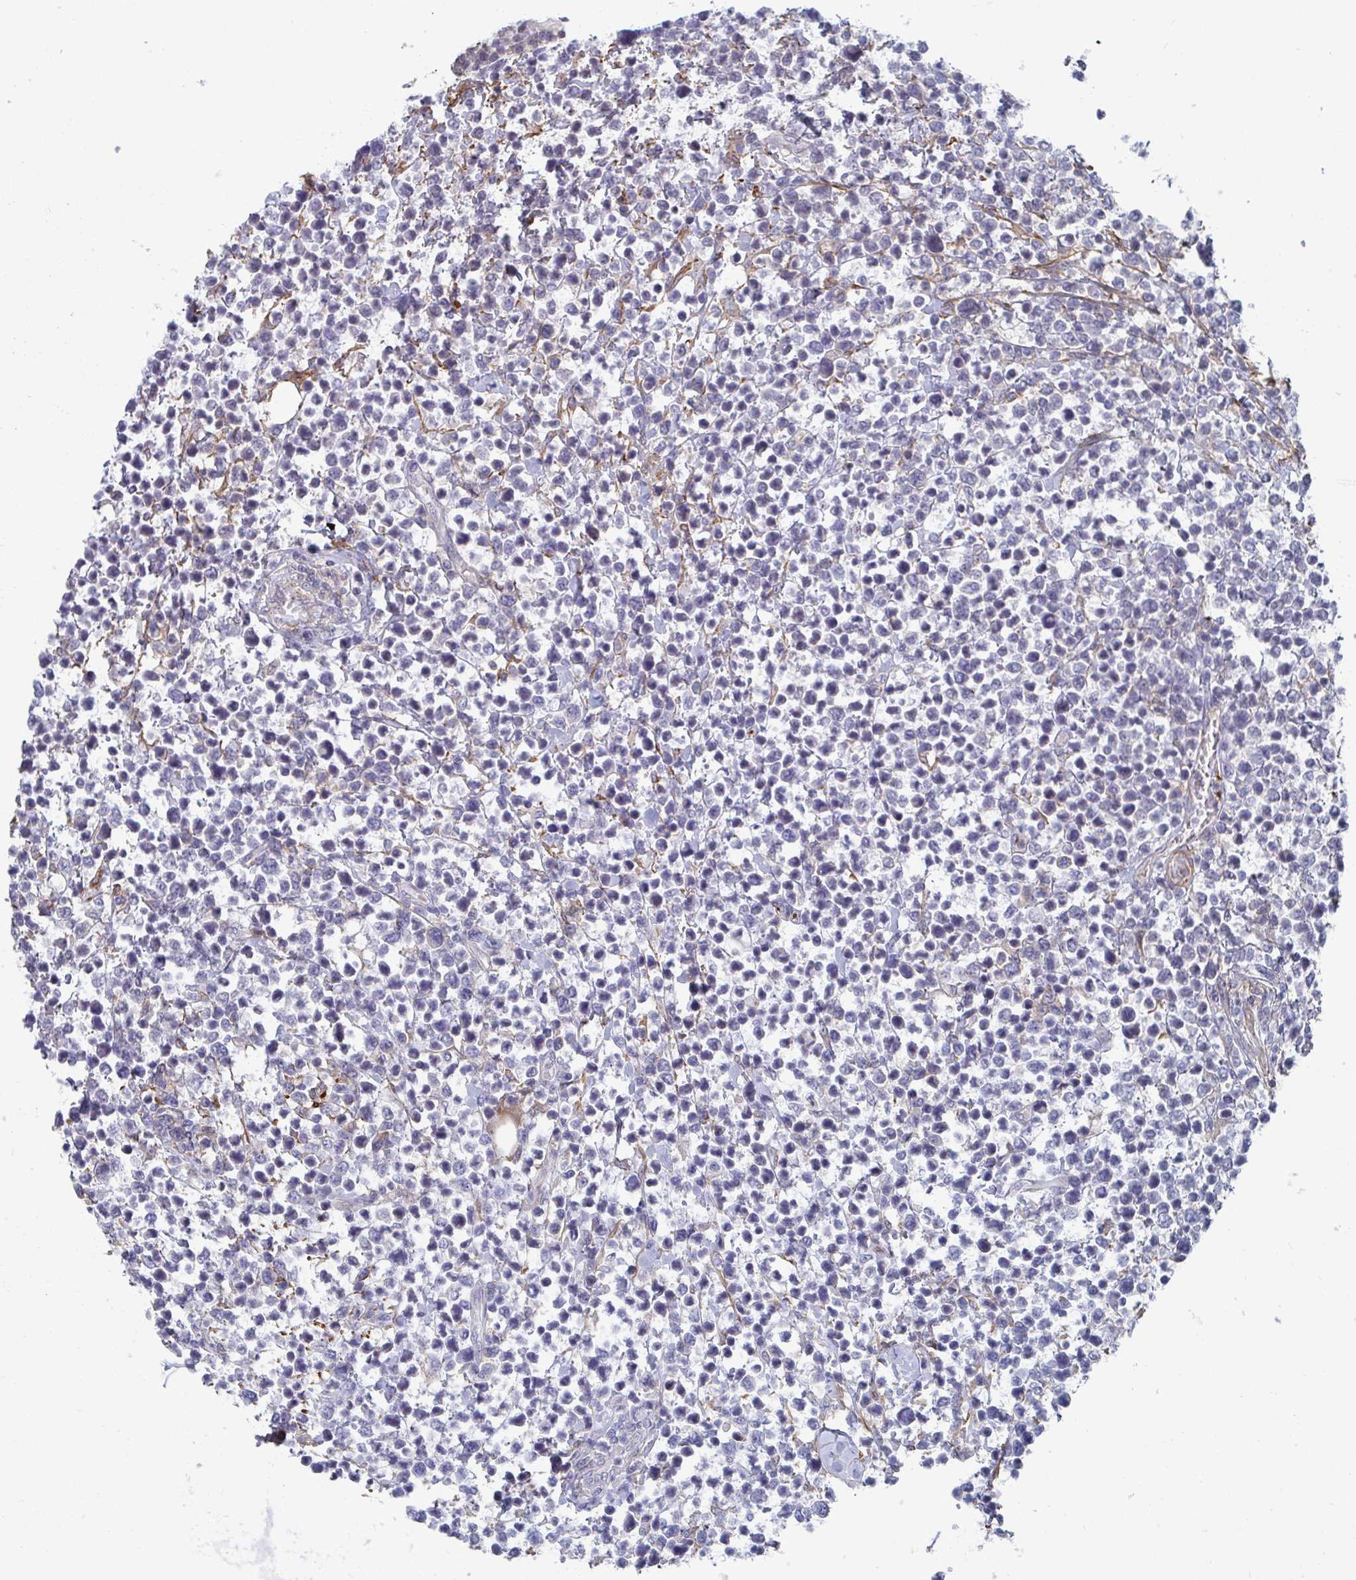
{"staining": {"intensity": "negative", "quantity": "none", "location": "none"}, "tissue": "lymphoma", "cell_type": "Tumor cells", "image_type": "cancer", "snomed": [{"axis": "morphology", "description": "Malignant lymphoma, non-Hodgkin's type, High grade"}, {"axis": "topography", "description": "Soft tissue"}], "caption": "An immunohistochemistry (IHC) image of lymphoma is shown. There is no staining in tumor cells of lymphoma.", "gene": "NEURL4", "patient": {"sex": "female", "age": 56}}